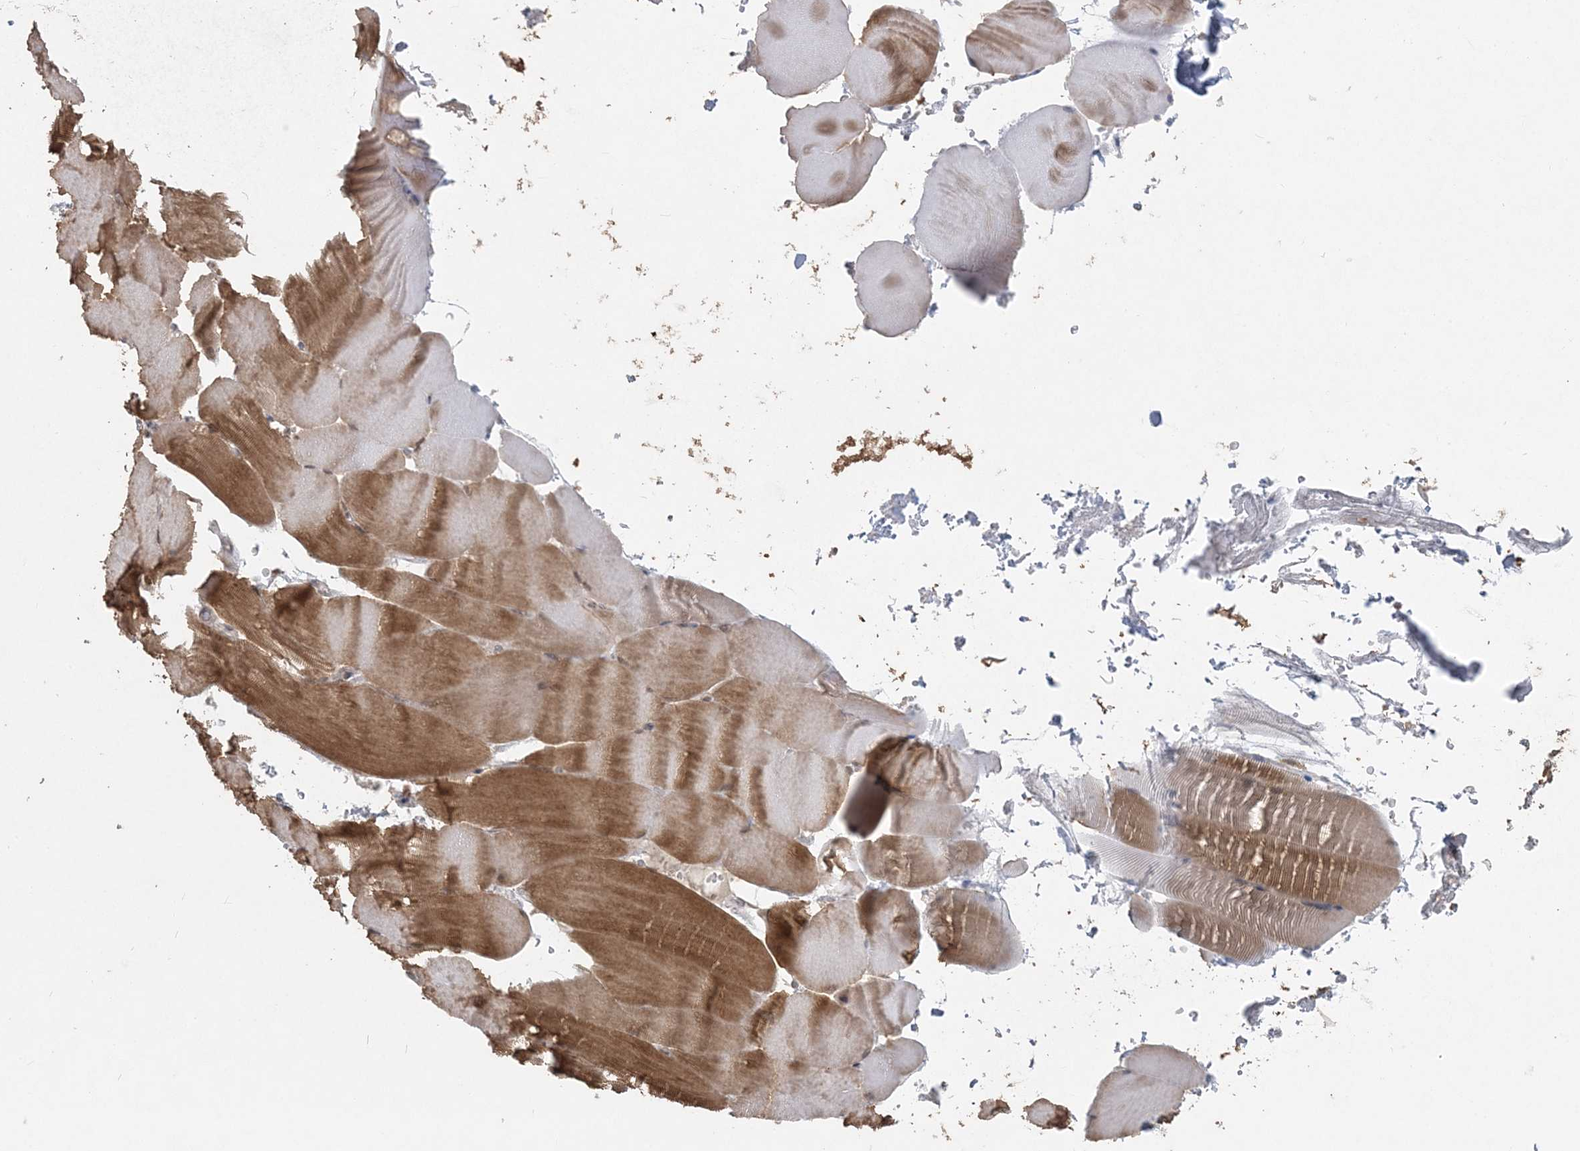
{"staining": {"intensity": "moderate", "quantity": "25%-75%", "location": "cytoplasmic/membranous"}, "tissue": "skeletal muscle", "cell_type": "Myocytes", "image_type": "normal", "snomed": [{"axis": "morphology", "description": "Normal tissue, NOS"}, {"axis": "topography", "description": "Skeletal muscle"}, {"axis": "topography", "description": "Parathyroid gland"}], "caption": "Benign skeletal muscle demonstrates moderate cytoplasmic/membranous expression in about 25%-75% of myocytes.", "gene": "SLU7", "patient": {"sex": "female", "age": 37}}